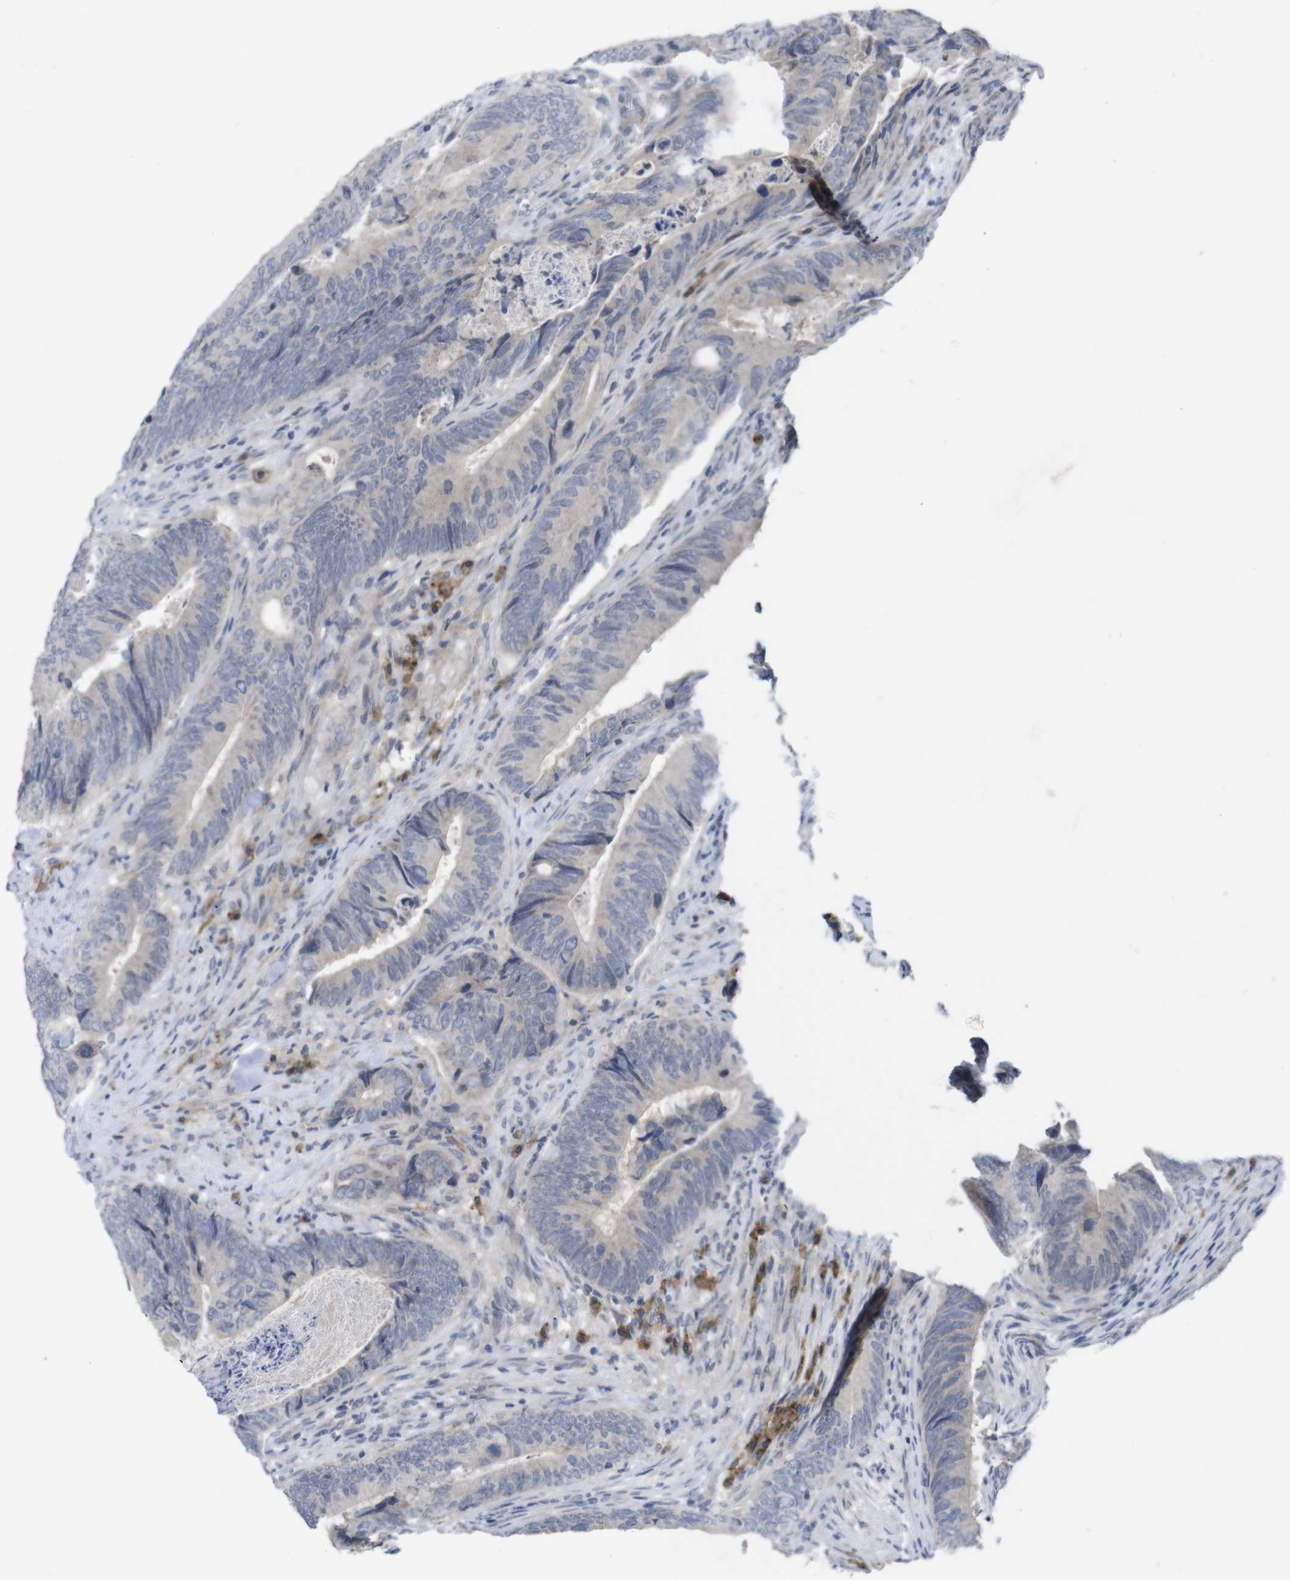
{"staining": {"intensity": "weak", "quantity": "<25%", "location": "cytoplasmic/membranous"}, "tissue": "colorectal cancer", "cell_type": "Tumor cells", "image_type": "cancer", "snomed": [{"axis": "morphology", "description": "Normal tissue, NOS"}, {"axis": "morphology", "description": "Adenocarcinoma, NOS"}, {"axis": "topography", "description": "Colon"}], "caption": "An image of colorectal adenocarcinoma stained for a protein exhibits no brown staining in tumor cells.", "gene": "SLAMF7", "patient": {"sex": "male", "age": 56}}